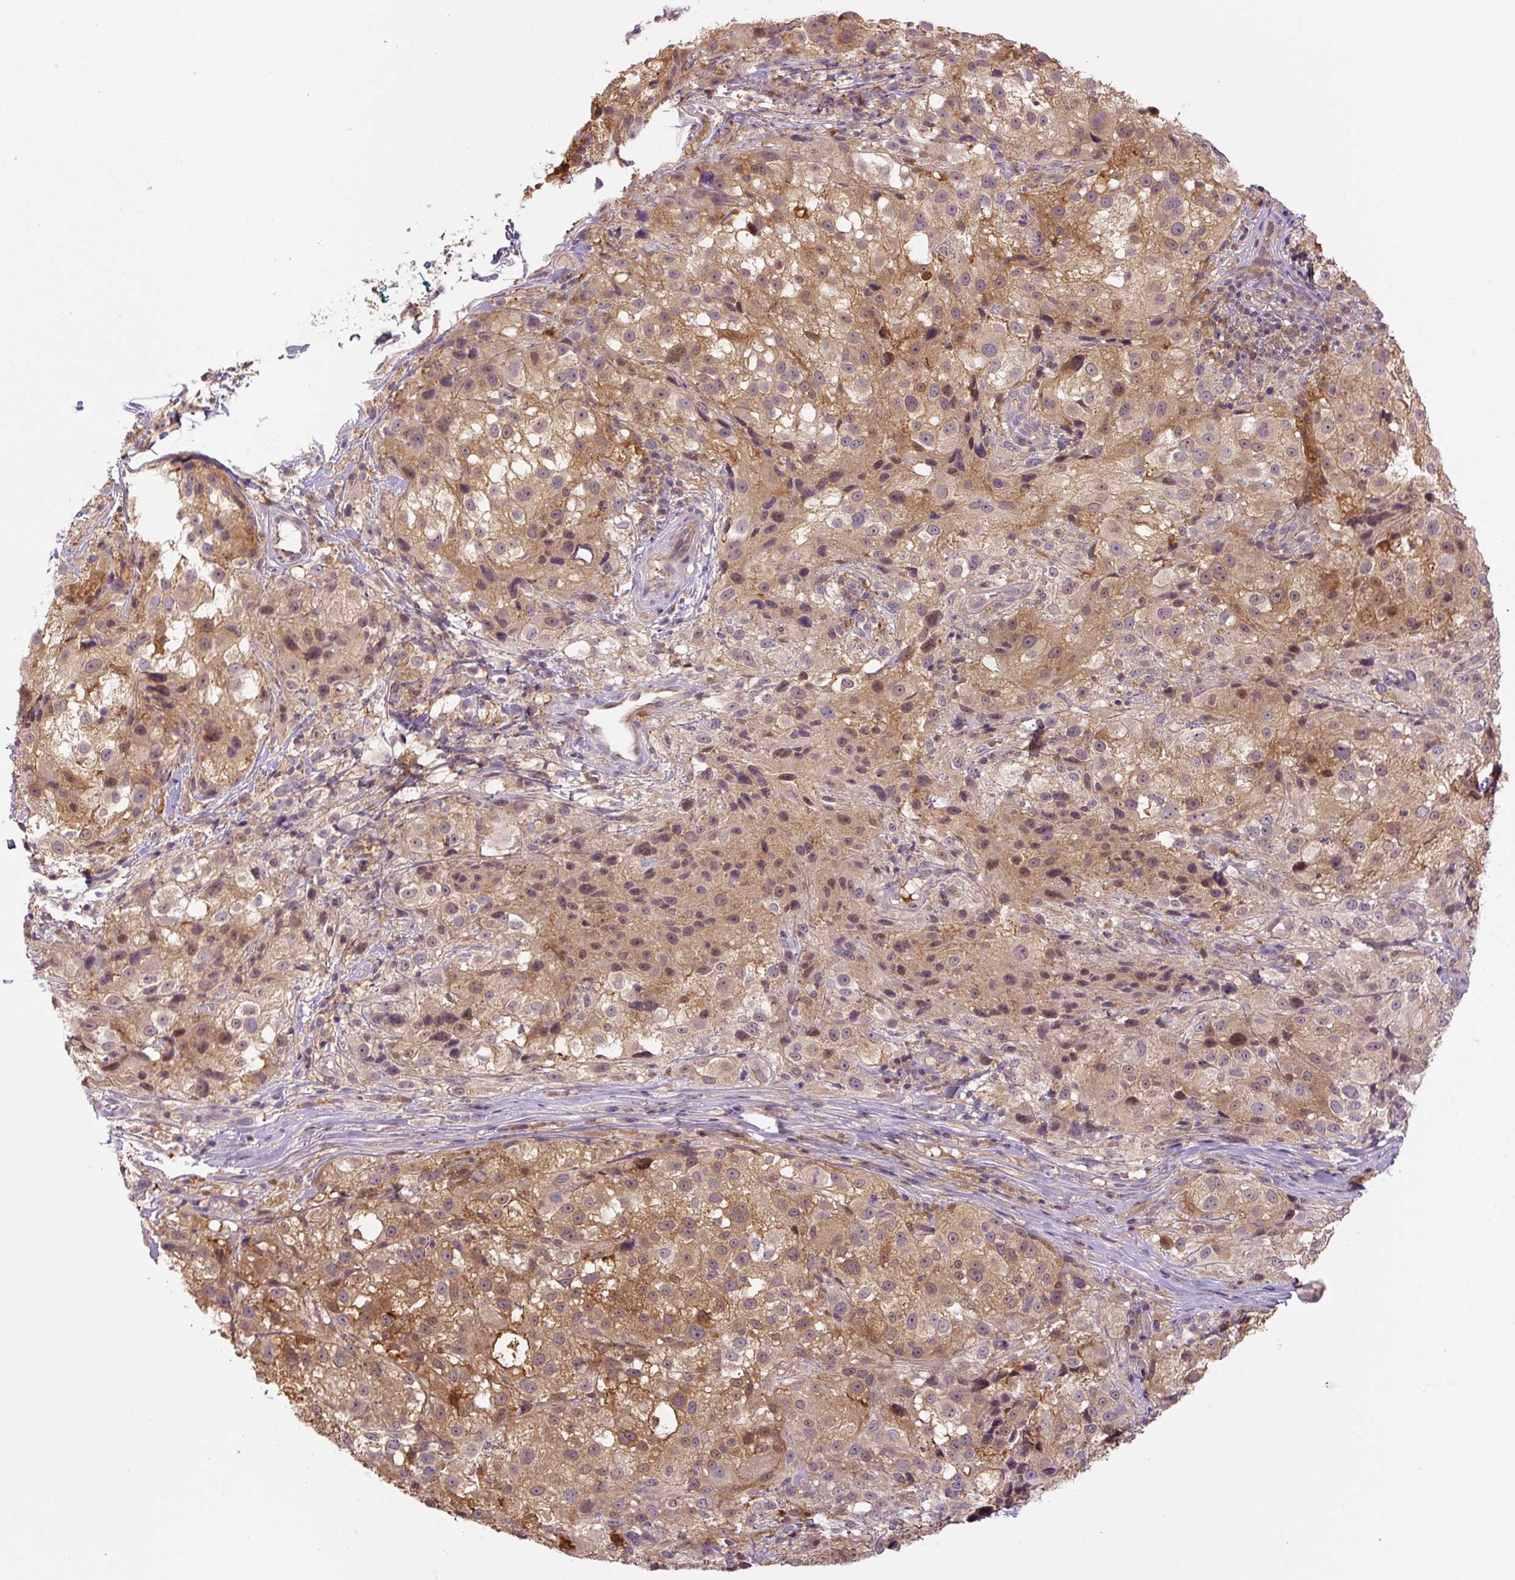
{"staining": {"intensity": "moderate", "quantity": ">75%", "location": "cytoplasmic/membranous"}, "tissue": "melanoma", "cell_type": "Tumor cells", "image_type": "cancer", "snomed": [{"axis": "morphology", "description": "Necrosis, NOS"}, {"axis": "morphology", "description": "Malignant melanoma, NOS"}, {"axis": "topography", "description": "Skin"}], "caption": "Protein analysis of melanoma tissue demonstrates moderate cytoplasmic/membranous staining in approximately >75% of tumor cells.", "gene": "SPSB2", "patient": {"sex": "female", "age": 87}}